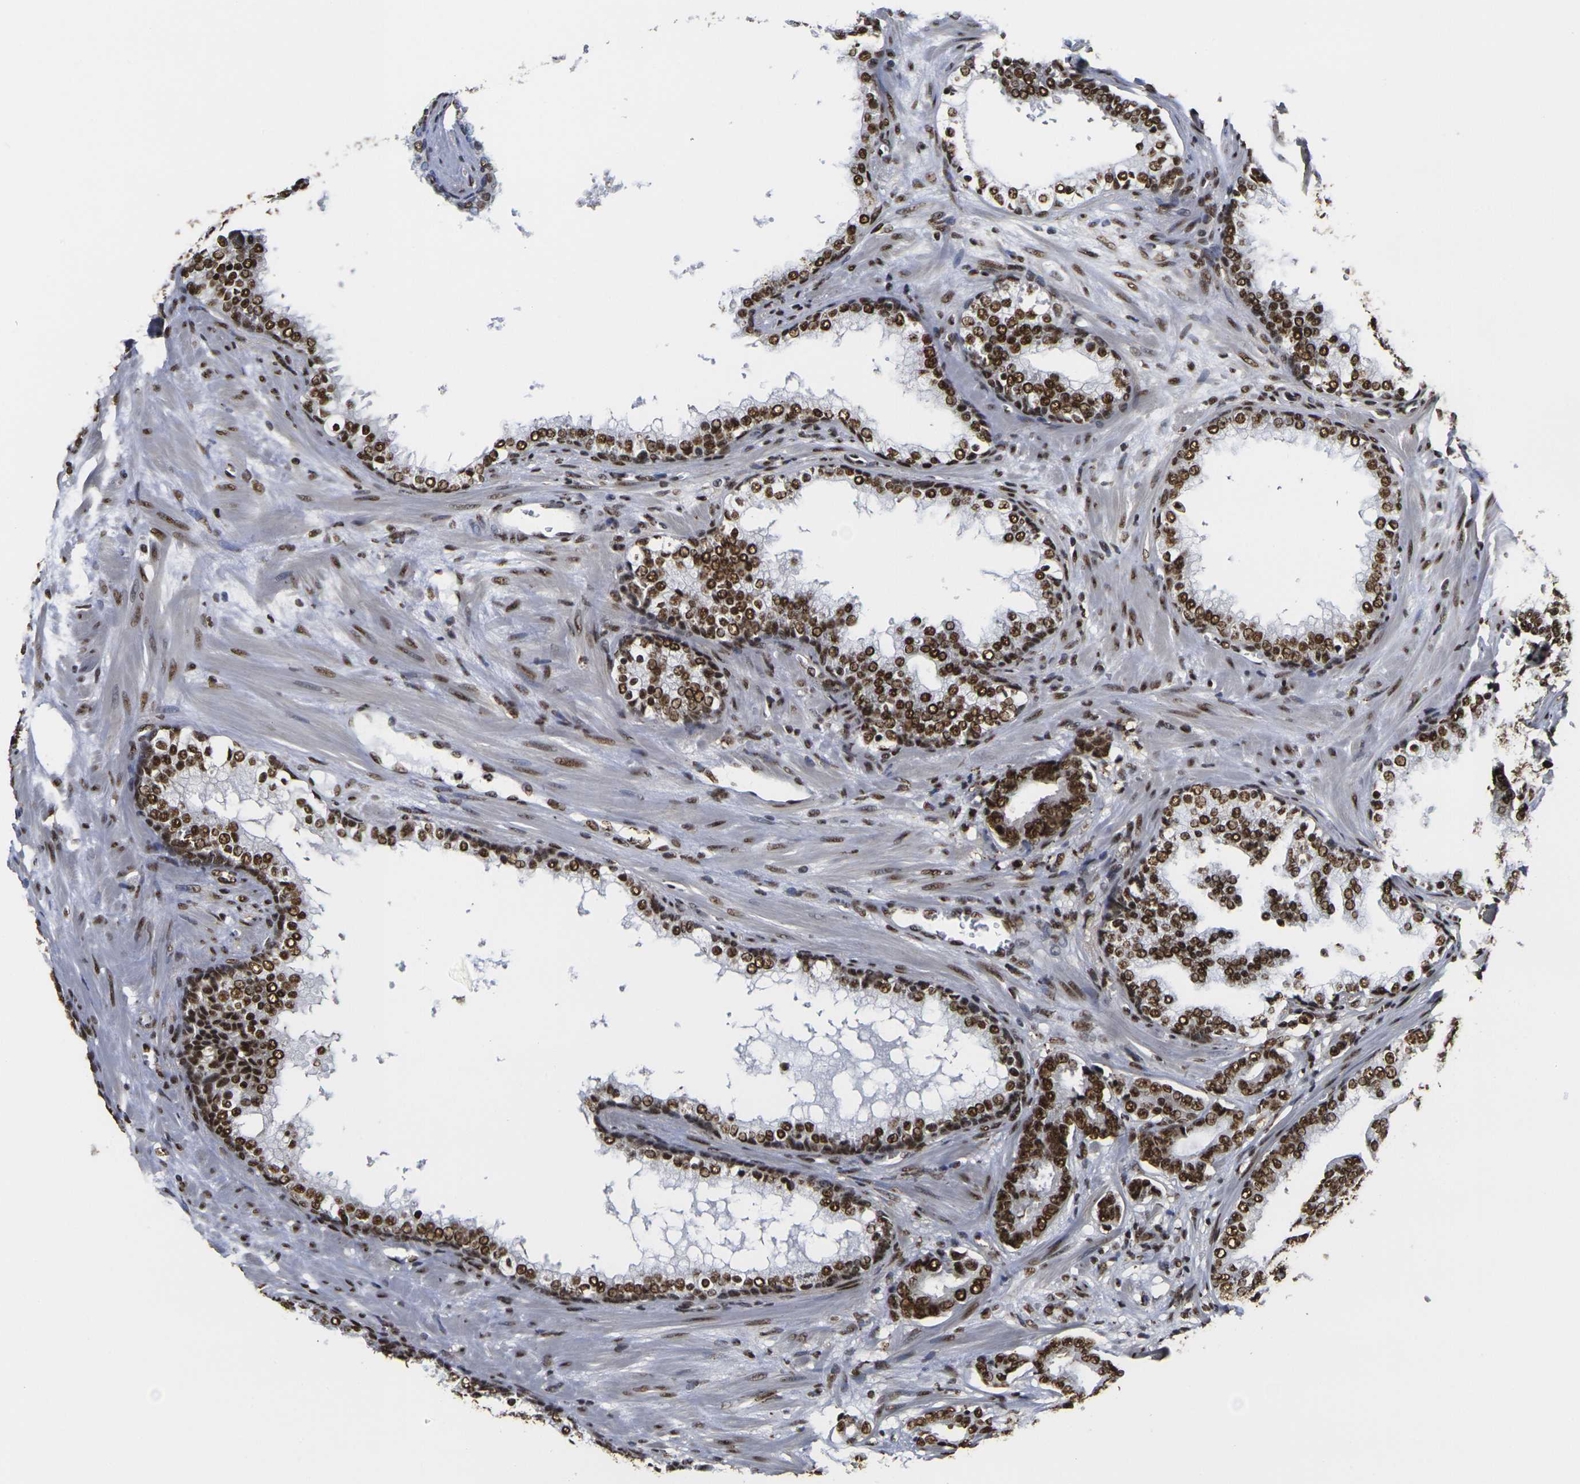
{"staining": {"intensity": "strong", "quantity": ">75%", "location": "nuclear"}, "tissue": "prostate cancer", "cell_type": "Tumor cells", "image_type": "cancer", "snomed": [{"axis": "morphology", "description": "Adenocarcinoma, Low grade"}, {"axis": "topography", "description": "Prostate"}], "caption": "Protein staining demonstrates strong nuclear positivity in approximately >75% of tumor cells in prostate cancer.", "gene": "SMARCC1", "patient": {"sex": "male", "age": 58}}